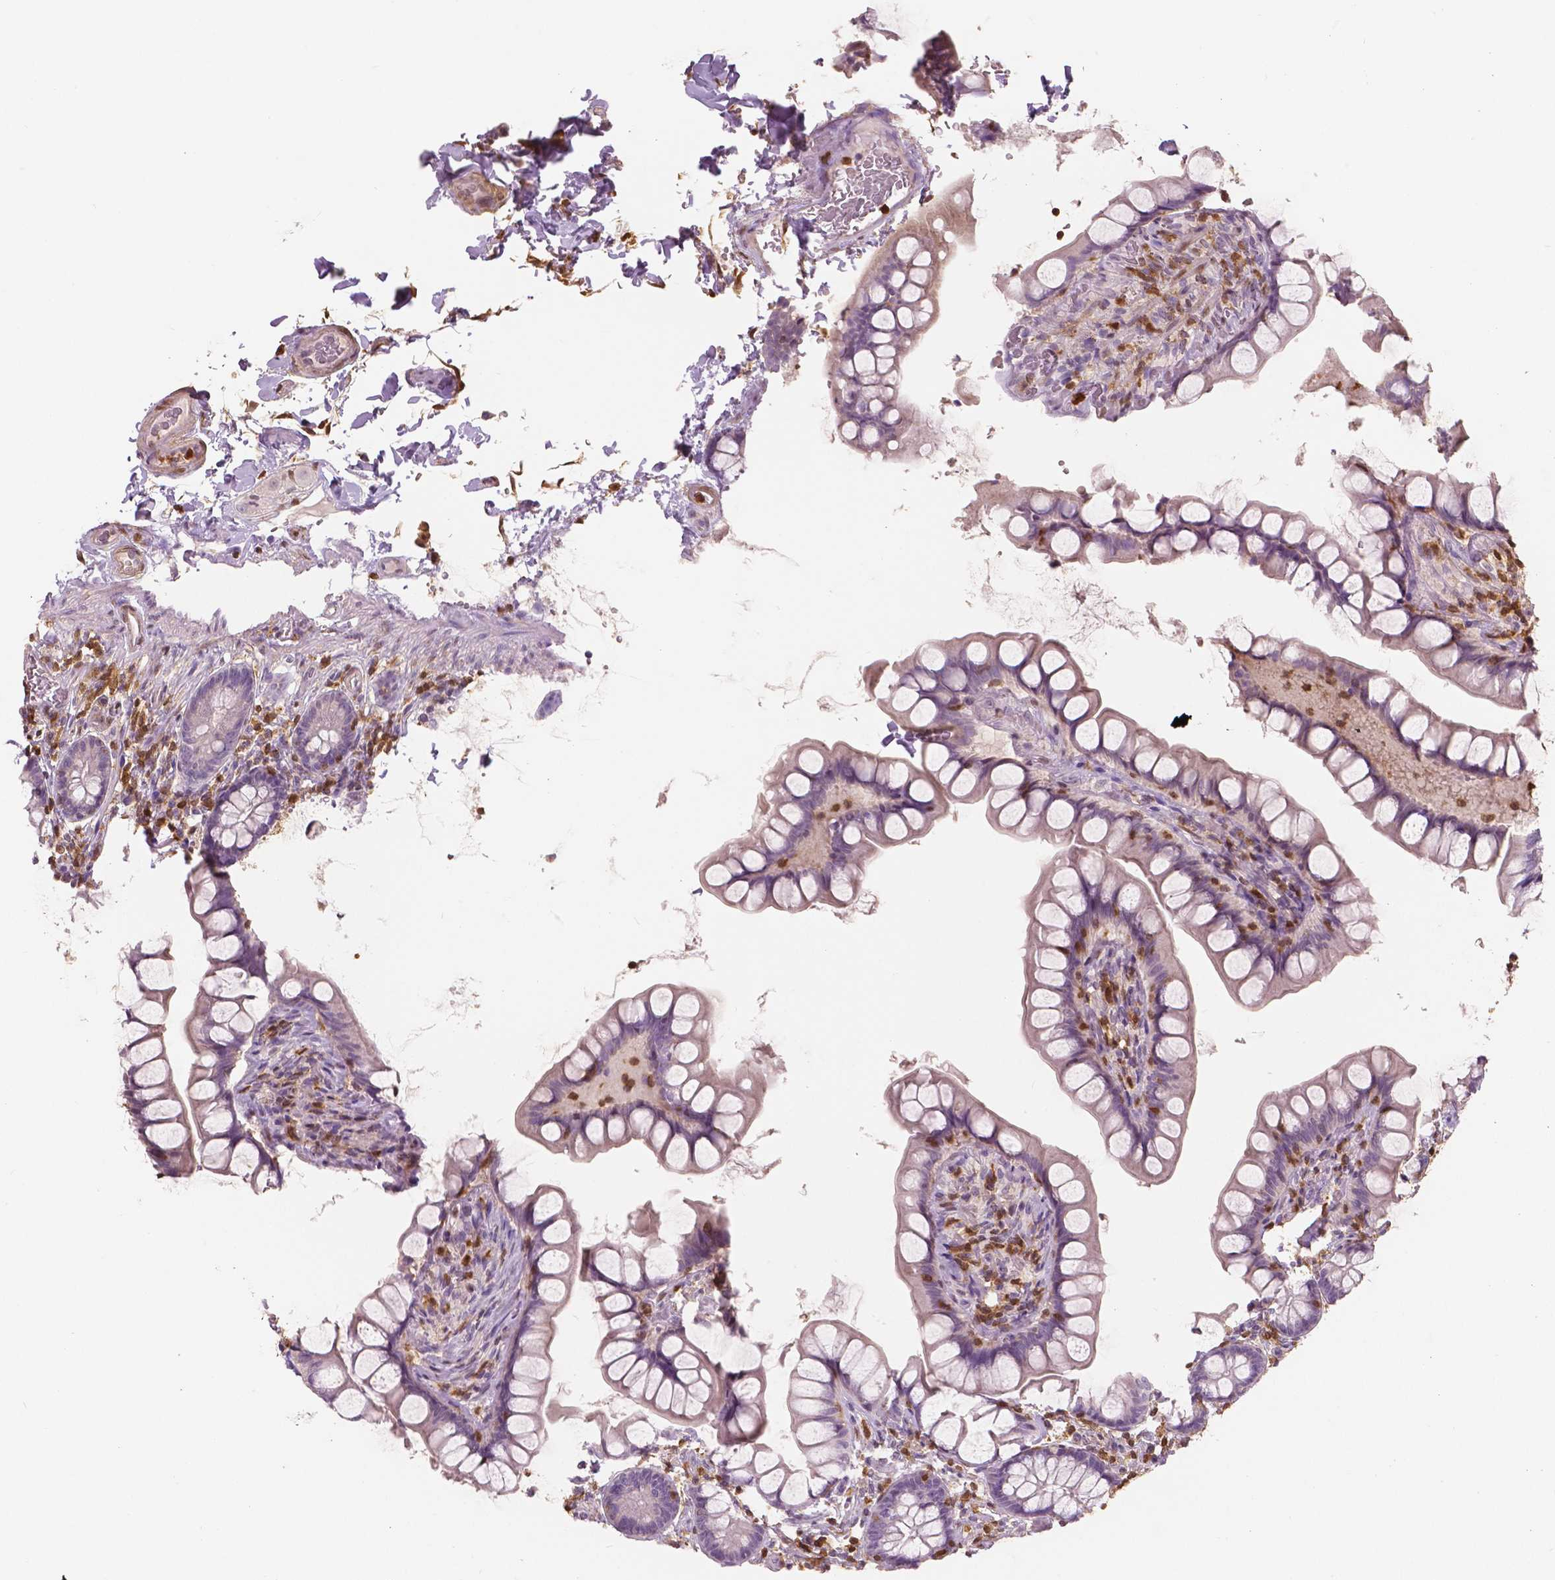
{"staining": {"intensity": "negative", "quantity": "none", "location": "none"}, "tissue": "small intestine", "cell_type": "Glandular cells", "image_type": "normal", "snomed": [{"axis": "morphology", "description": "Normal tissue, NOS"}, {"axis": "topography", "description": "Small intestine"}], "caption": "A histopathology image of human small intestine is negative for staining in glandular cells. (DAB immunohistochemistry (IHC), high magnification).", "gene": "S100A4", "patient": {"sex": "male", "age": 70}}